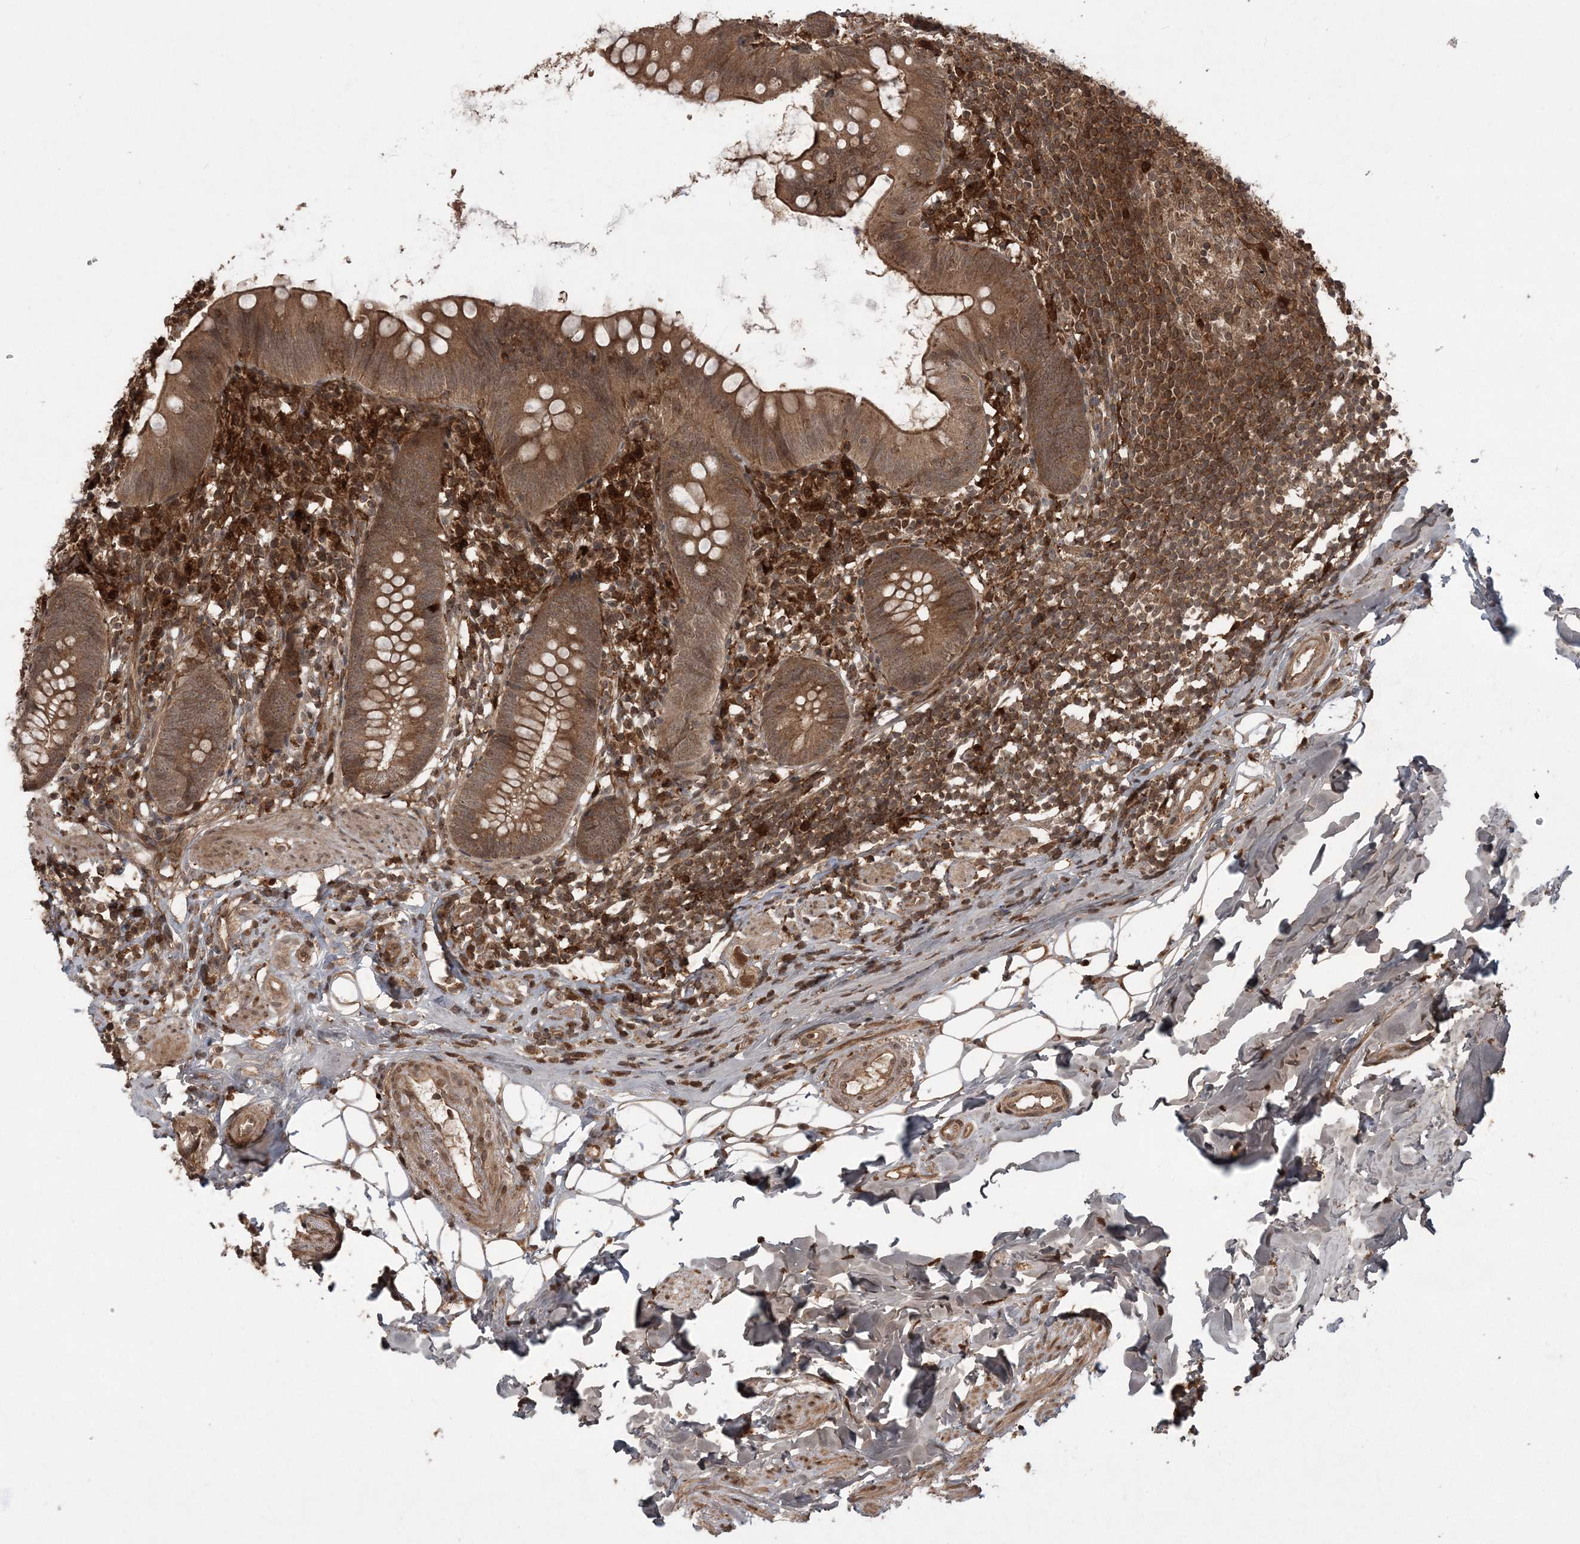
{"staining": {"intensity": "moderate", "quantity": ">75%", "location": "cytoplasmic/membranous"}, "tissue": "appendix", "cell_type": "Glandular cells", "image_type": "normal", "snomed": [{"axis": "morphology", "description": "Normal tissue, NOS"}, {"axis": "topography", "description": "Appendix"}], "caption": "The micrograph reveals immunohistochemical staining of benign appendix. There is moderate cytoplasmic/membranous expression is present in about >75% of glandular cells. (Brightfield microscopy of DAB IHC at high magnification).", "gene": "LACC1", "patient": {"sex": "female", "age": 62}}